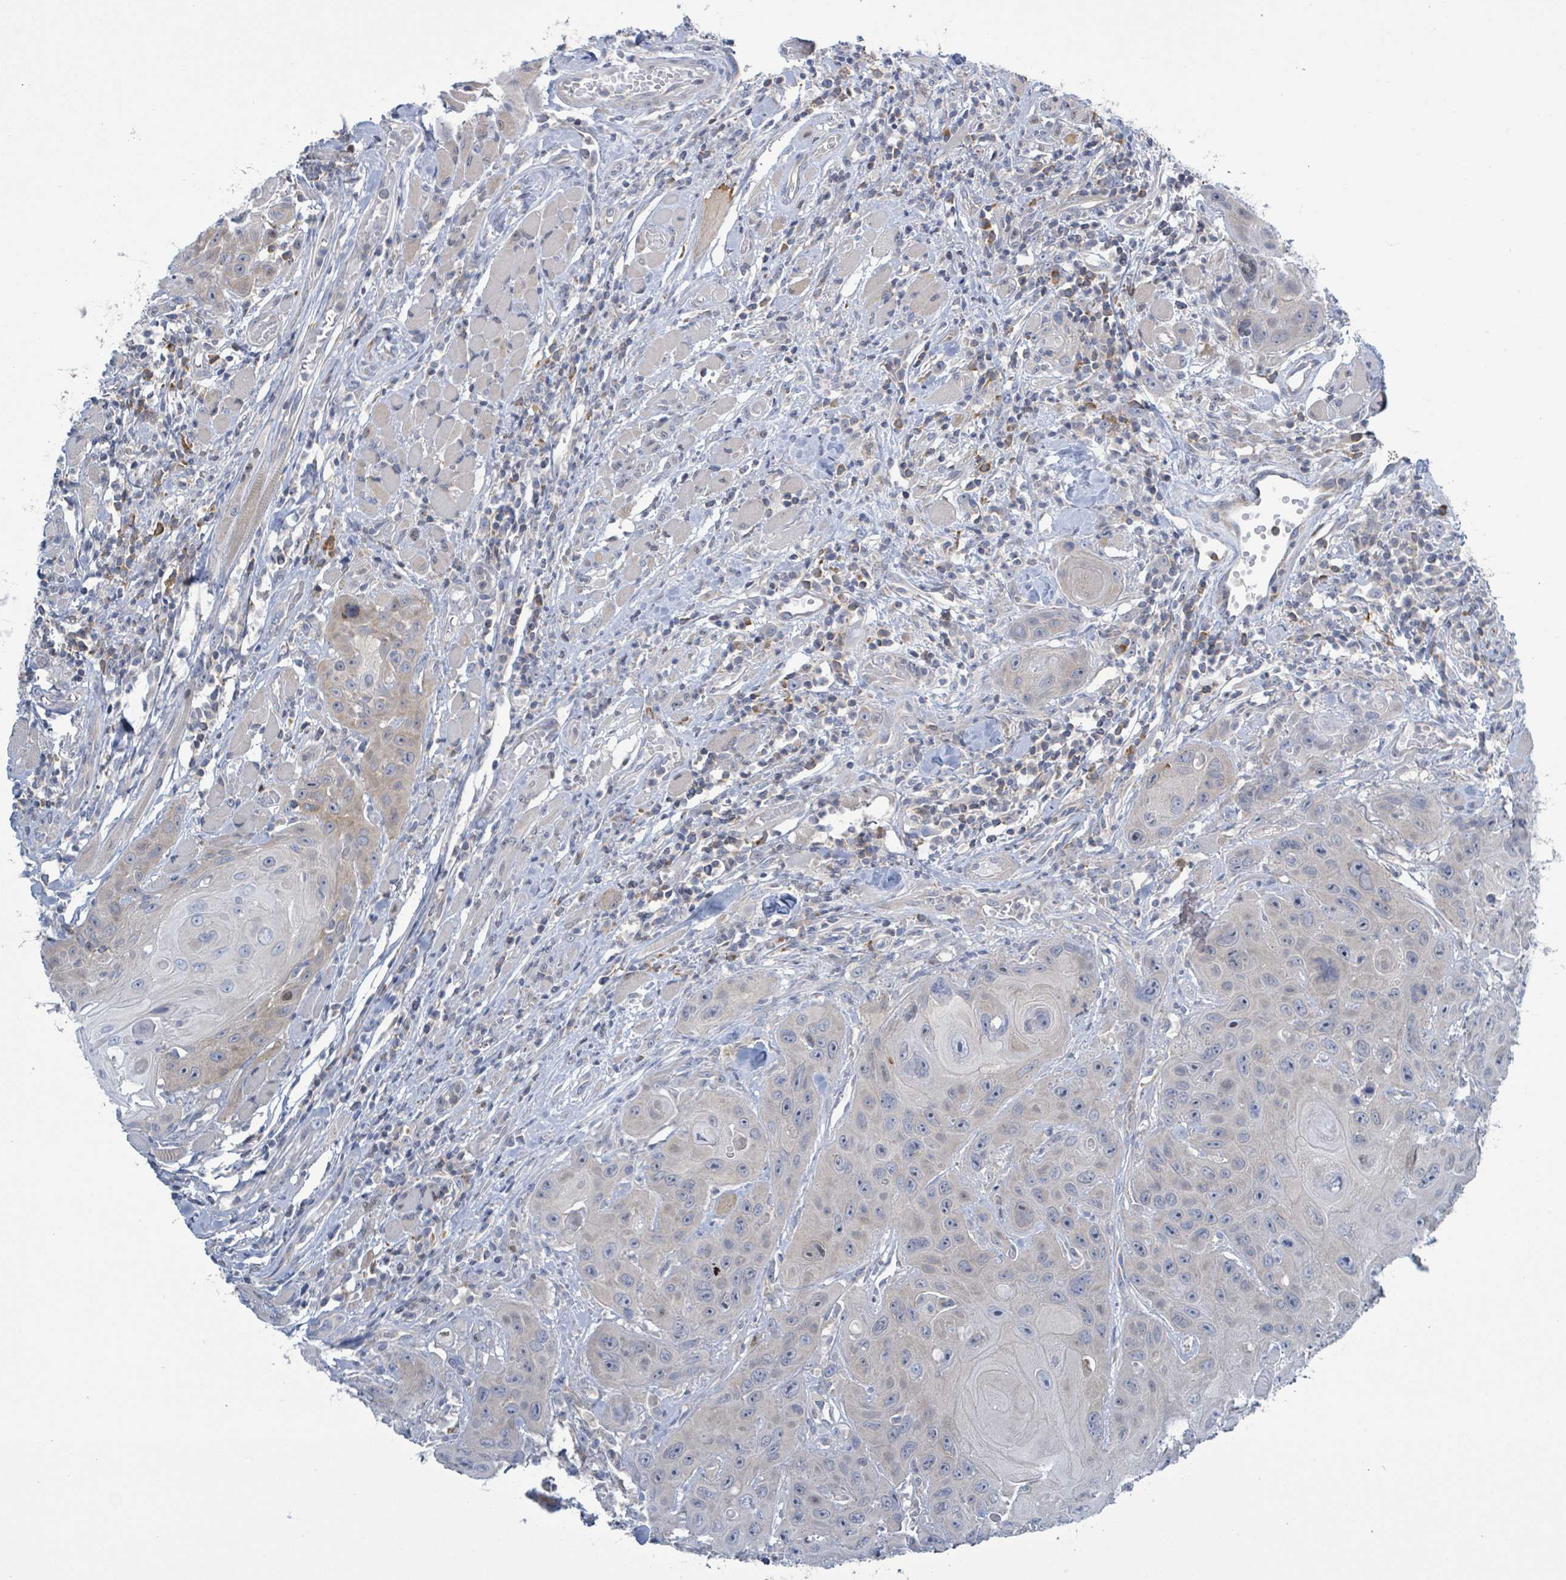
{"staining": {"intensity": "weak", "quantity": "<25%", "location": "cytoplasmic/membranous"}, "tissue": "head and neck cancer", "cell_type": "Tumor cells", "image_type": "cancer", "snomed": [{"axis": "morphology", "description": "Squamous cell carcinoma, NOS"}, {"axis": "topography", "description": "Head-Neck"}], "caption": "Tumor cells show no significant protein staining in head and neck squamous cell carcinoma.", "gene": "DGKZ", "patient": {"sex": "female", "age": 59}}